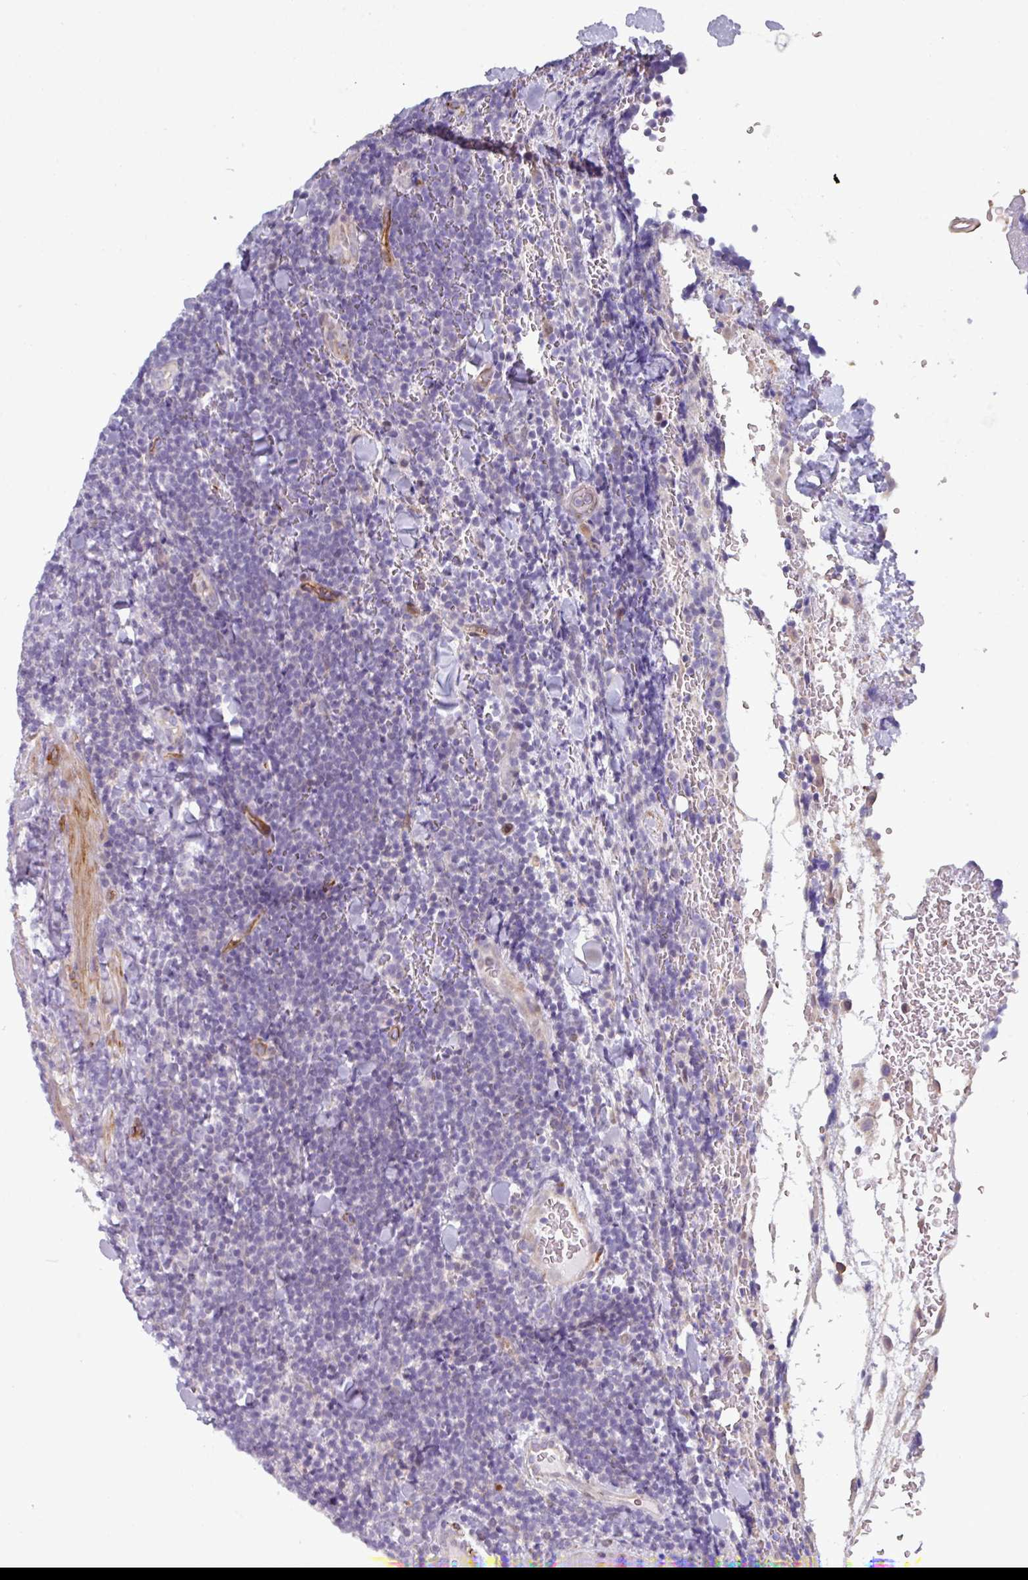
{"staining": {"intensity": "negative", "quantity": "none", "location": "none"}, "tissue": "lymphoma", "cell_type": "Tumor cells", "image_type": "cancer", "snomed": [{"axis": "morphology", "description": "Malignant lymphoma, non-Hodgkin's type, Low grade"}, {"axis": "topography", "description": "Lymph node"}], "caption": "The image shows no staining of tumor cells in lymphoma.", "gene": "BEND5", "patient": {"sex": "male", "age": 66}}